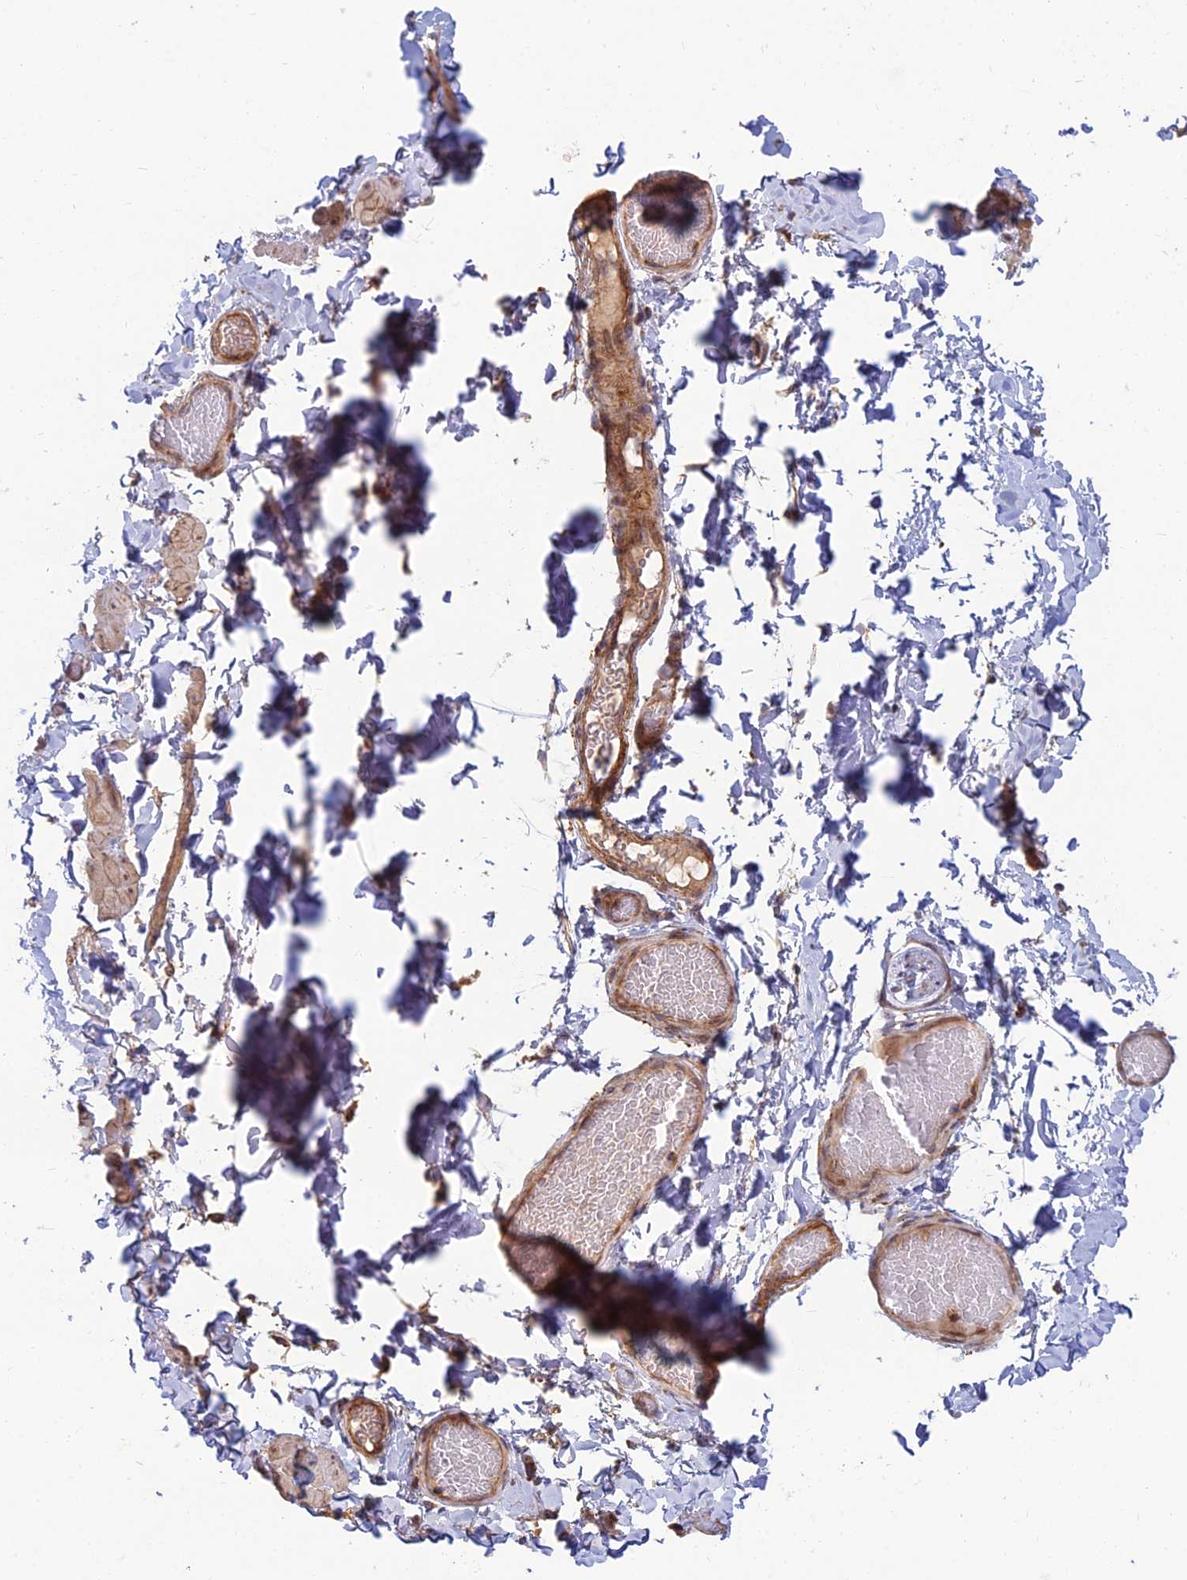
{"staining": {"intensity": "strong", "quantity": ">75%", "location": "cytoplasmic/membranous"}, "tissue": "adipose tissue", "cell_type": "Adipocytes", "image_type": "normal", "snomed": [{"axis": "morphology", "description": "Normal tissue, NOS"}, {"axis": "topography", "description": "Adipose tissue"}, {"axis": "topography", "description": "Vascular tissue"}, {"axis": "topography", "description": "Peripheral nerve tissue"}], "caption": "Immunohistochemistry histopathology image of benign adipose tissue stained for a protein (brown), which displays high levels of strong cytoplasmic/membranous staining in approximately >75% of adipocytes.", "gene": "RIC8B", "patient": {"sex": "male", "age": 25}}